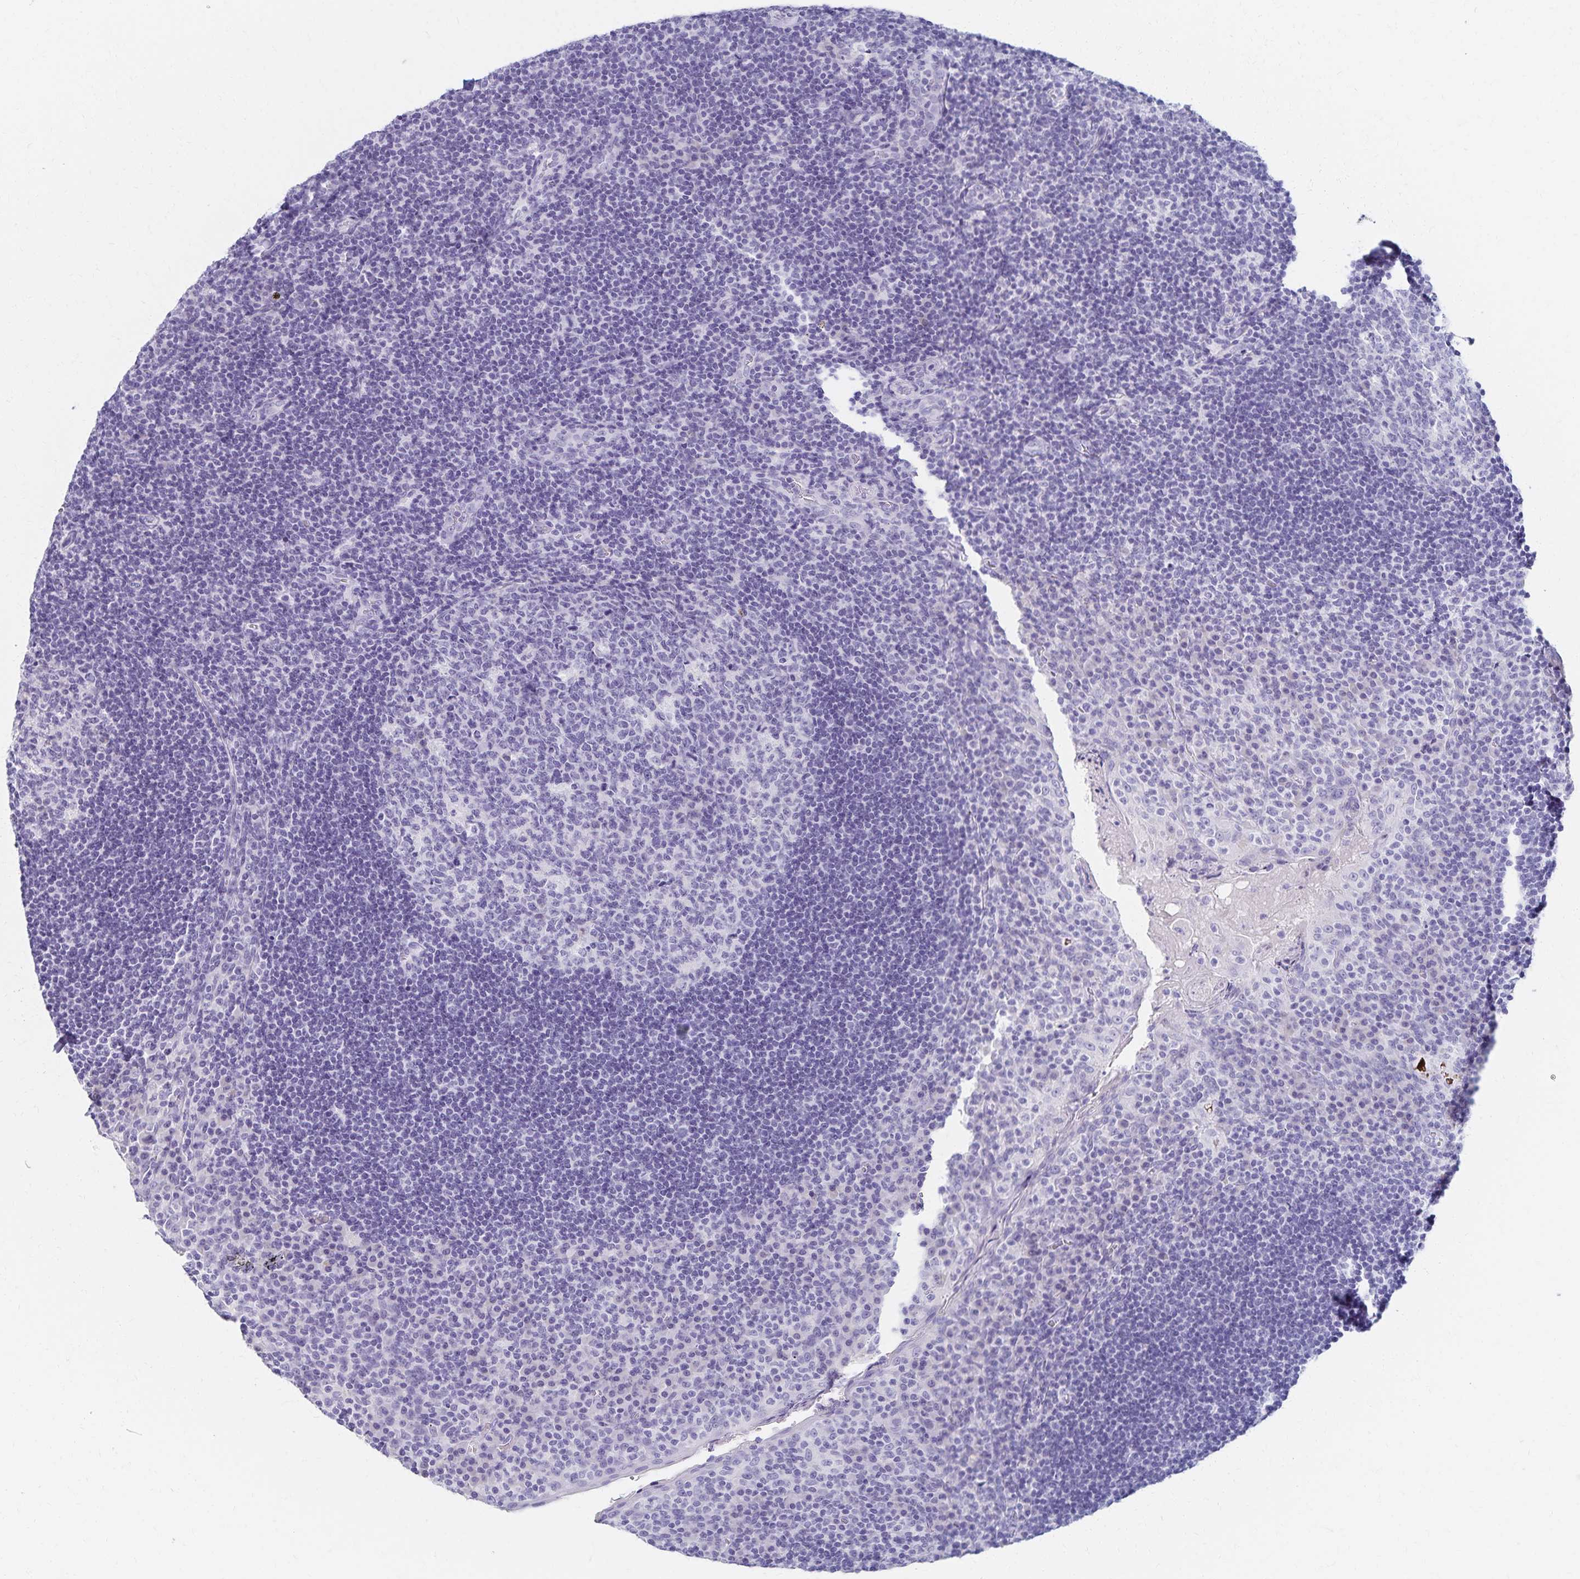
{"staining": {"intensity": "negative", "quantity": "none", "location": "none"}, "tissue": "tonsil", "cell_type": "Germinal center cells", "image_type": "normal", "snomed": [{"axis": "morphology", "description": "Normal tissue, NOS"}, {"axis": "topography", "description": "Tonsil"}], "caption": "The image displays no significant positivity in germinal center cells of tonsil. (DAB (3,3'-diaminobenzidine) immunohistochemistry visualized using brightfield microscopy, high magnification).", "gene": "C2orf50", "patient": {"sex": "male", "age": 17}}